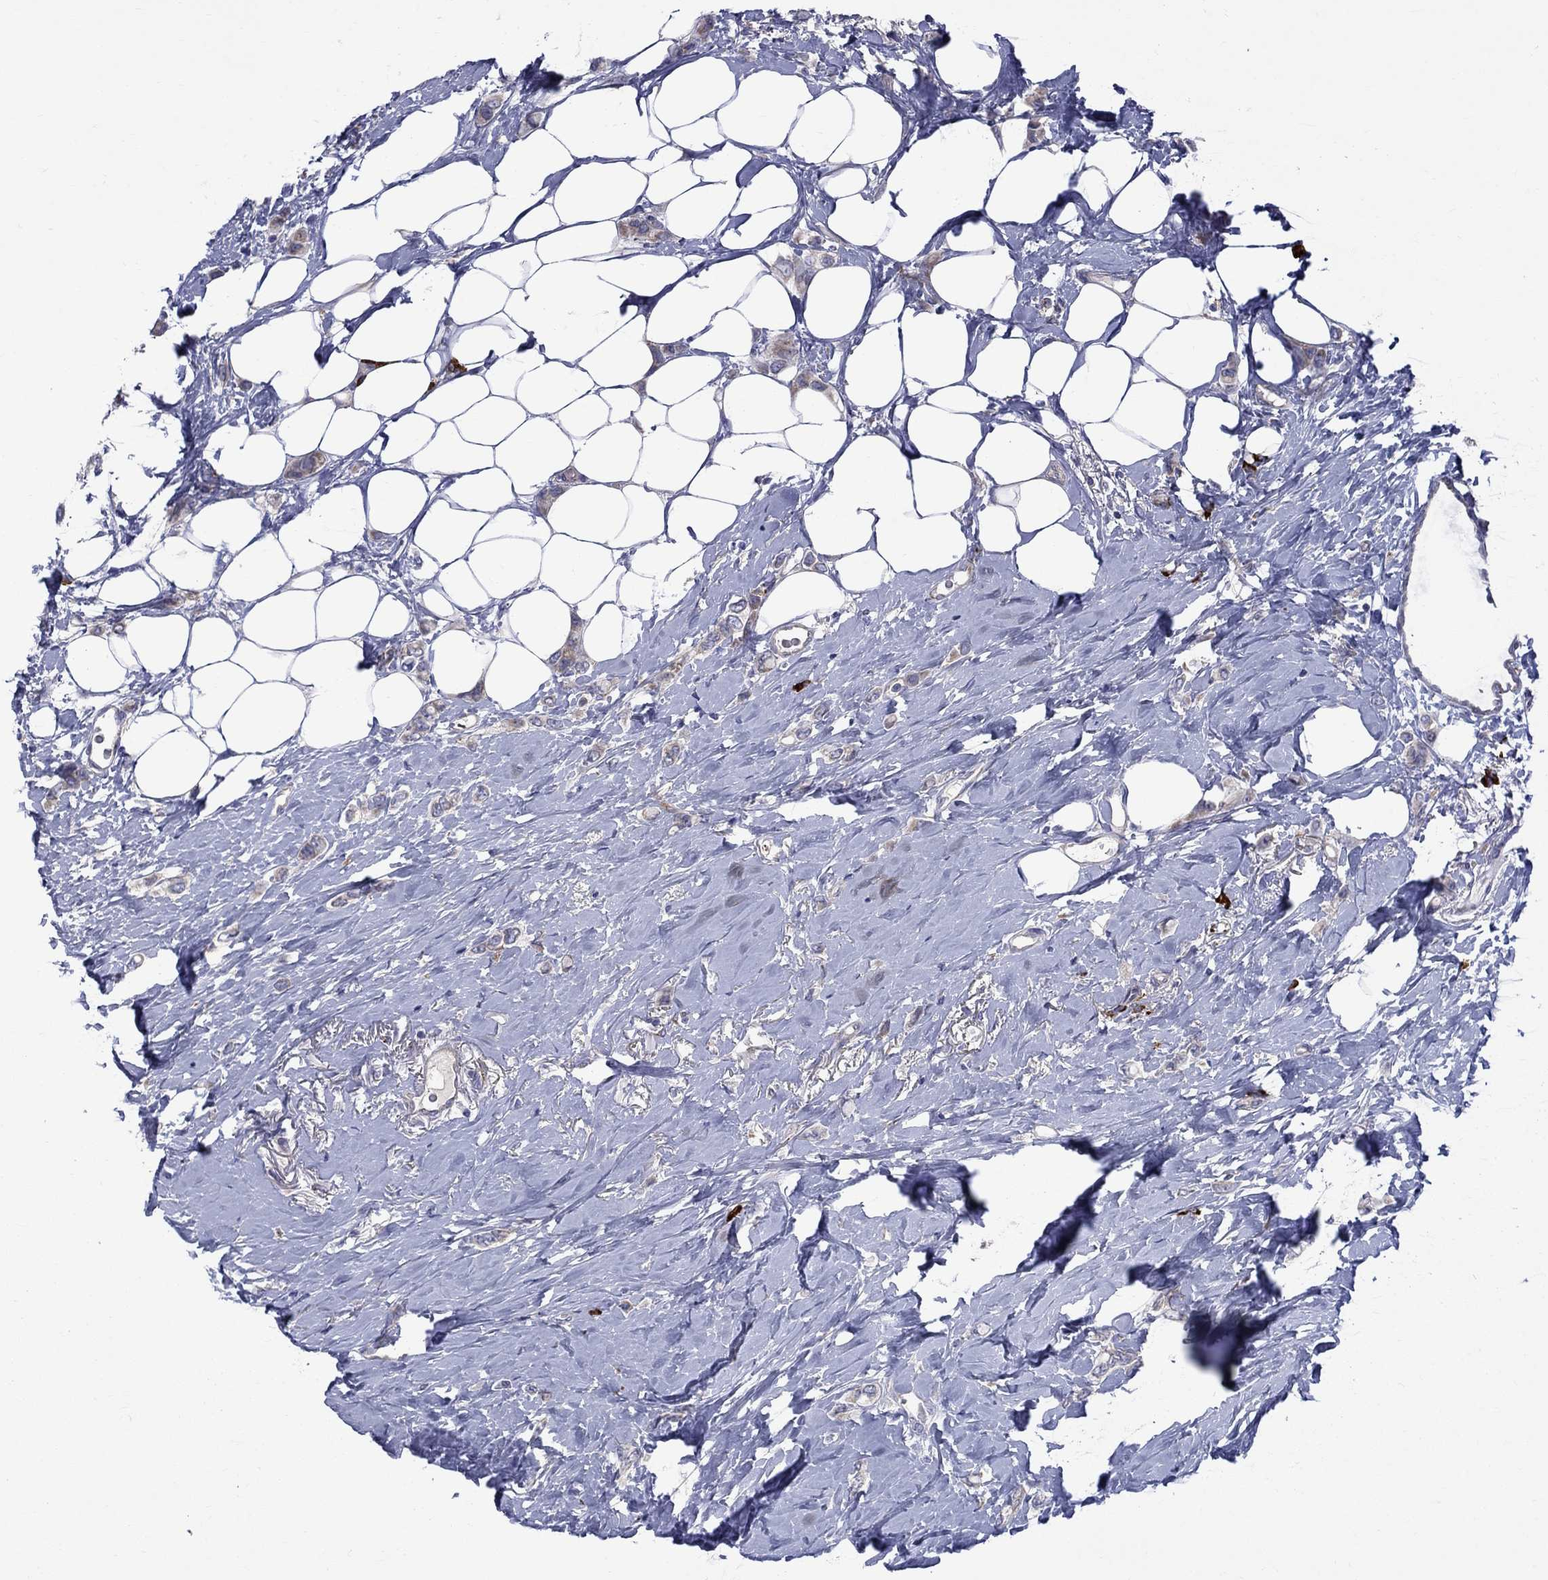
{"staining": {"intensity": "weak", "quantity": "25%-75%", "location": "cytoplasmic/membranous"}, "tissue": "breast cancer", "cell_type": "Tumor cells", "image_type": "cancer", "snomed": [{"axis": "morphology", "description": "Lobular carcinoma"}, {"axis": "topography", "description": "Breast"}], "caption": "The histopathology image demonstrates a brown stain indicating the presence of a protein in the cytoplasmic/membranous of tumor cells in lobular carcinoma (breast). (Brightfield microscopy of DAB IHC at high magnification).", "gene": "ASNS", "patient": {"sex": "female", "age": 66}}